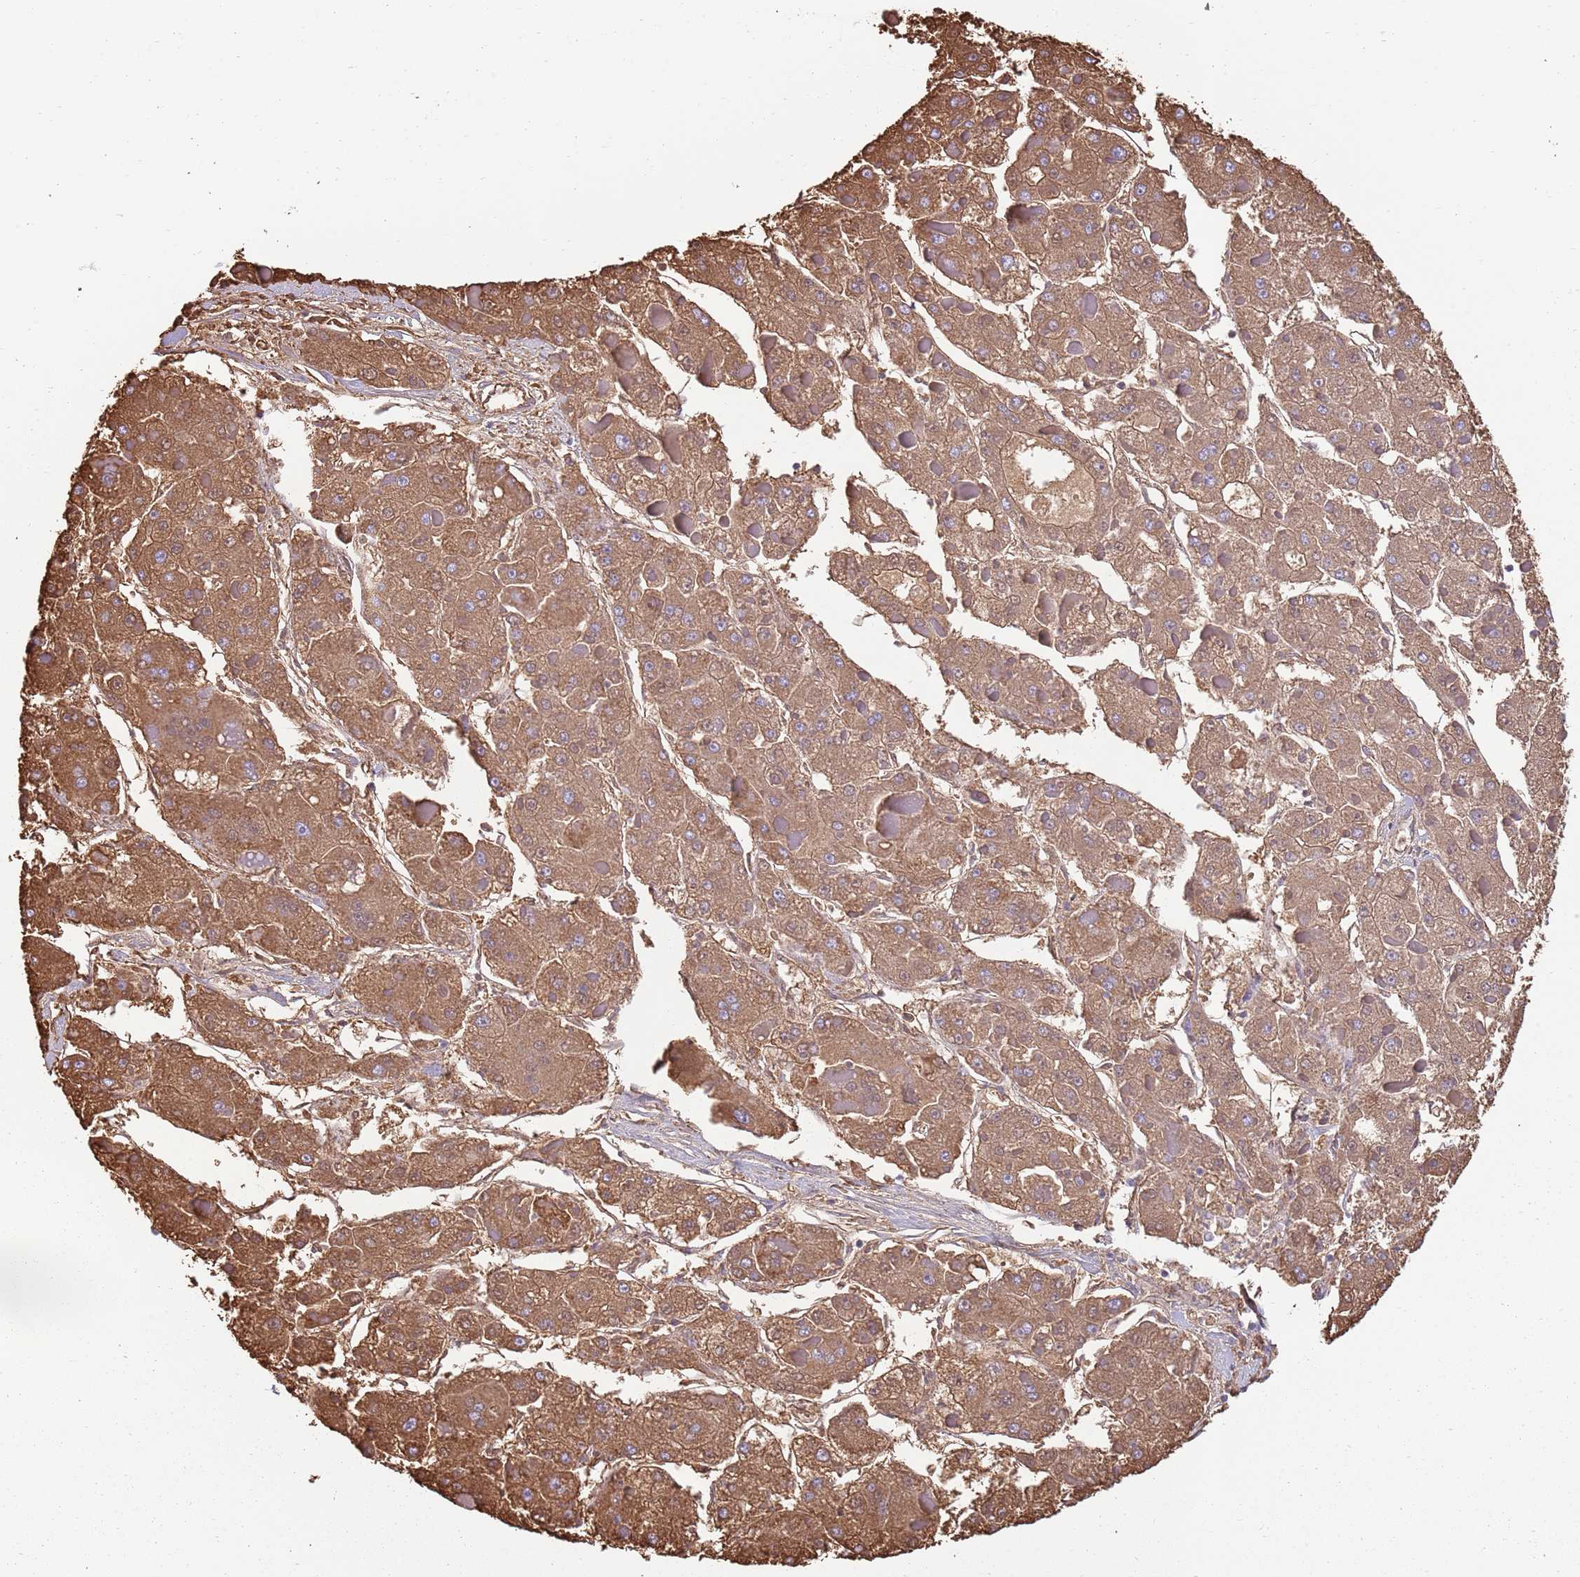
{"staining": {"intensity": "moderate", "quantity": ">75%", "location": "cytoplasmic/membranous"}, "tissue": "liver cancer", "cell_type": "Tumor cells", "image_type": "cancer", "snomed": [{"axis": "morphology", "description": "Carcinoma, Hepatocellular, NOS"}, {"axis": "topography", "description": "Liver"}], "caption": "The immunohistochemical stain labels moderate cytoplasmic/membranous expression in tumor cells of liver hepatocellular carcinoma tissue. Immunohistochemistry (ihc) stains the protein in brown and the nuclei are stained blue.", "gene": "TTLL1", "patient": {"sex": "female", "age": 73}}